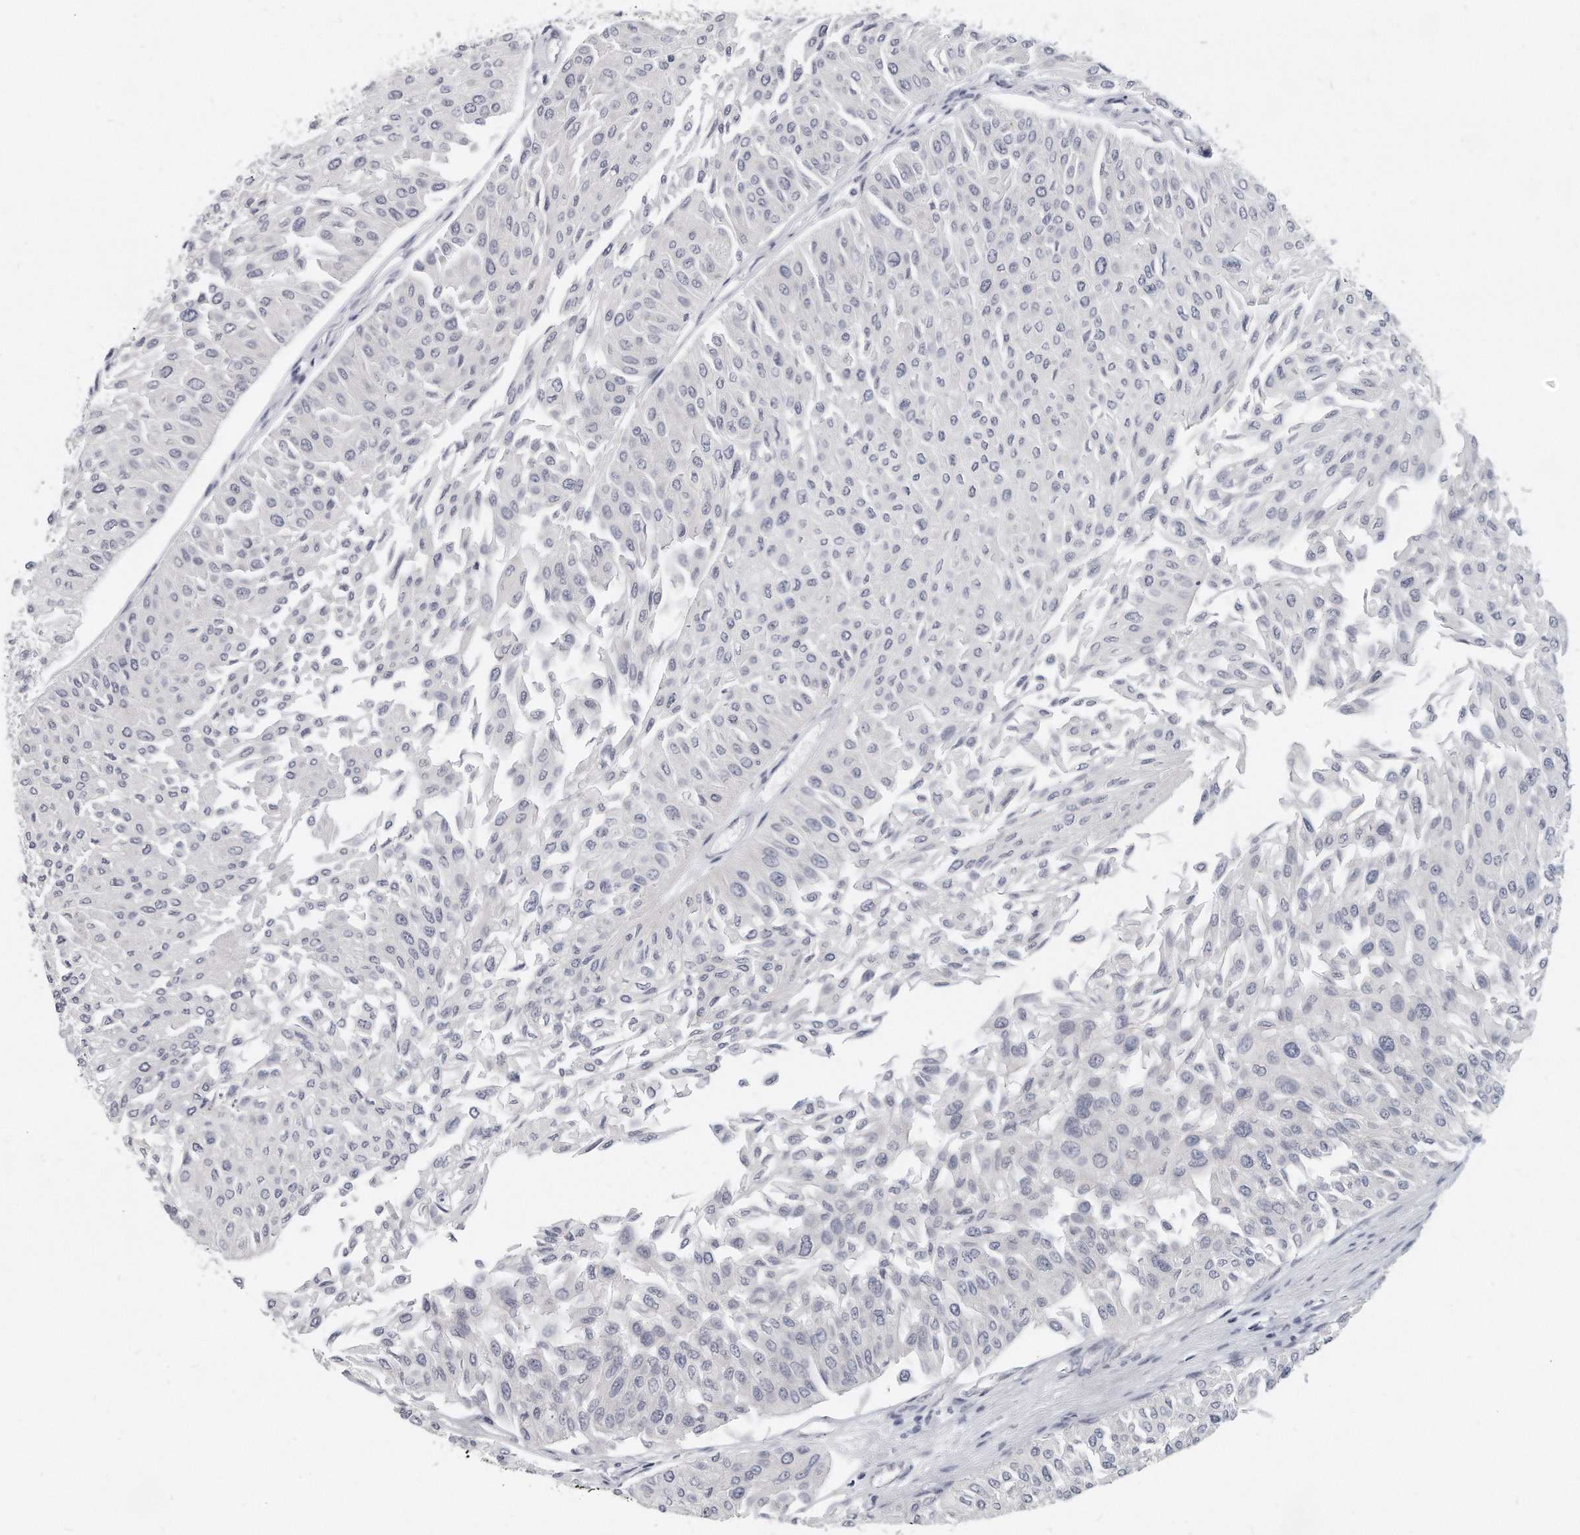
{"staining": {"intensity": "negative", "quantity": "none", "location": "none"}, "tissue": "urothelial cancer", "cell_type": "Tumor cells", "image_type": "cancer", "snomed": [{"axis": "morphology", "description": "Urothelial carcinoma, Low grade"}, {"axis": "topography", "description": "Urinary bladder"}], "caption": "A high-resolution image shows immunohistochemistry staining of urothelial cancer, which exhibits no significant expression in tumor cells.", "gene": "PLEKHA6", "patient": {"sex": "male", "age": 67}}